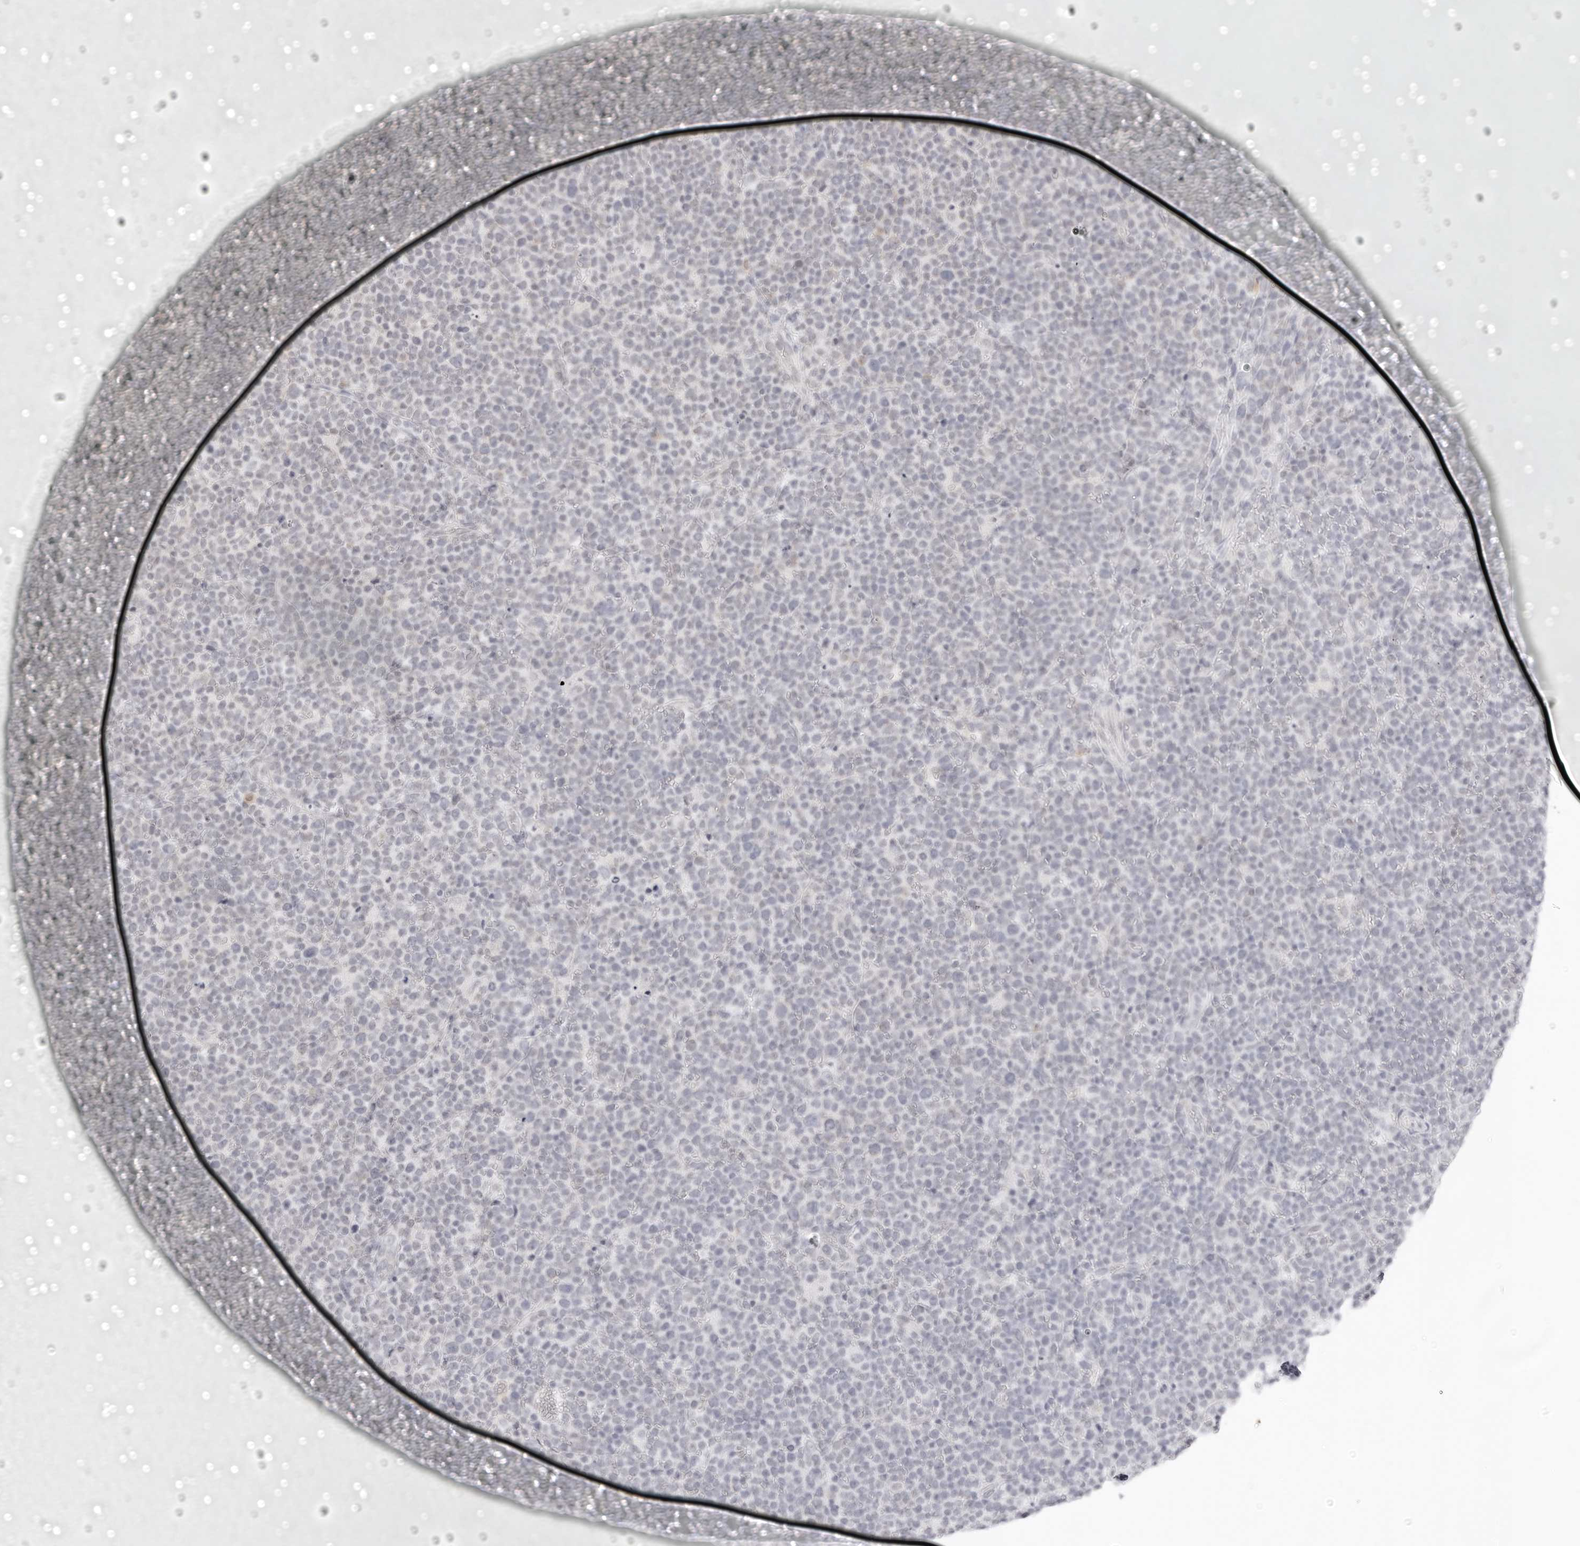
{"staining": {"intensity": "negative", "quantity": "none", "location": "none"}, "tissue": "lymphoma", "cell_type": "Tumor cells", "image_type": "cancer", "snomed": [{"axis": "morphology", "description": "Malignant lymphoma, non-Hodgkin's type, High grade"}, {"axis": "topography", "description": "Lymph node"}], "caption": "There is no significant staining in tumor cells of malignant lymphoma, non-Hodgkin's type (high-grade).", "gene": "FDPS", "patient": {"sex": "male", "age": 61}}